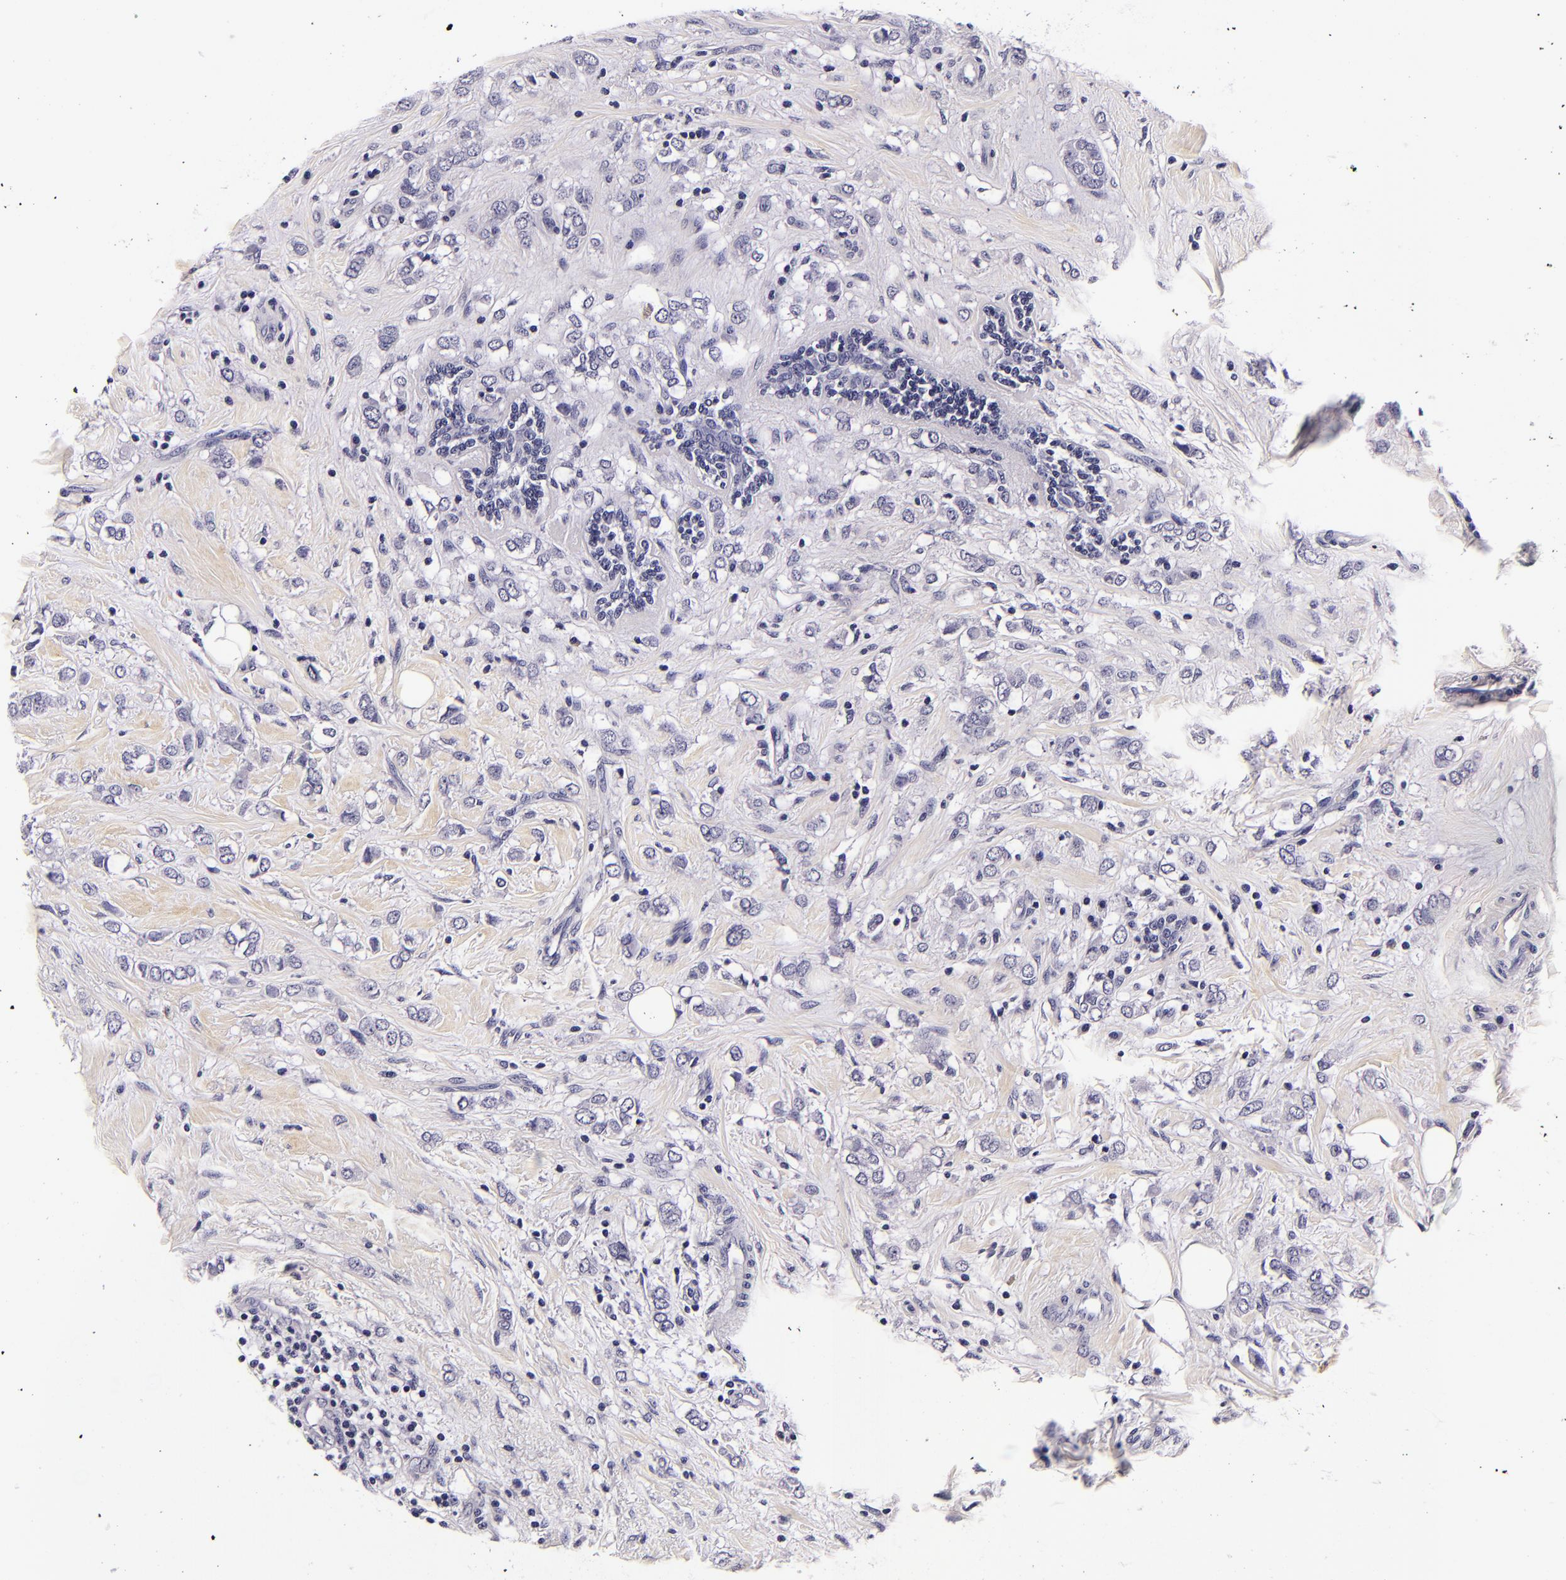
{"staining": {"intensity": "negative", "quantity": "none", "location": "none"}, "tissue": "breast cancer", "cell_type": "Tumor cells", "image_type": "cancer", "snomed": [{"axis": "morphology", "description": "Normal tissue, NOS"}, {"axis": "morphology", "description": "Lobular carcinoma"}, {"axis": "topography", "description": "Breast"}], "caption": "Tumor cells are negative for protein expression in human breast cancer.", "gene": "FBN1", "patient": {"sex": "female", "age": 47}}